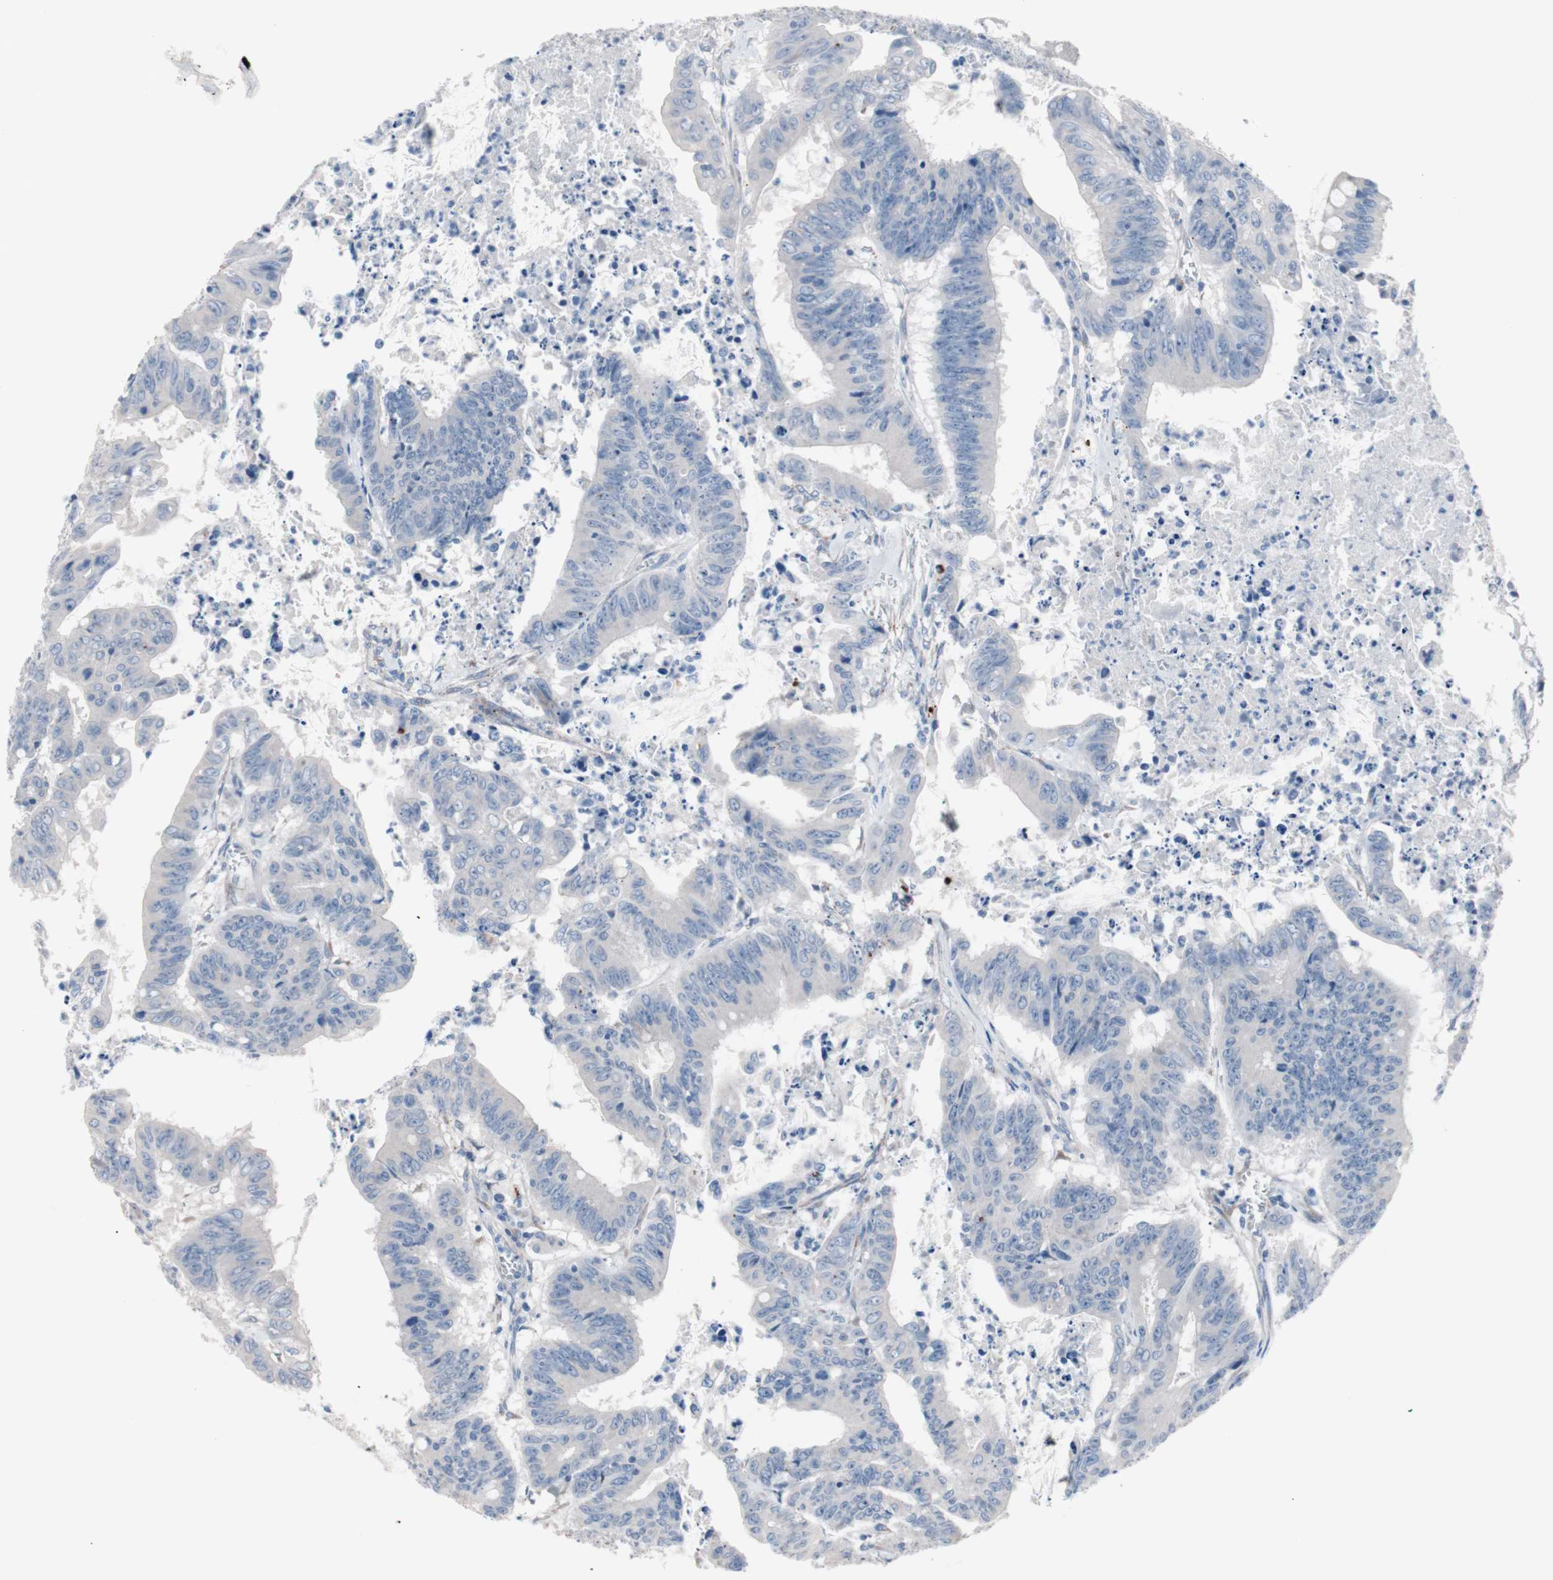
{"staining": {"intensity": "negative", "quantity": "none", "location": "none"}, "tissue": "colorectal cancer", "cell_type": "Tumor cells", "image_type": "cancer", "snomed": [{"axis": "morphology", "description": "Adenocarcinoma, NOS"}, {"axis": "topography", "description": "Colon"}], "caption": "Immunohistochemistry (IHC) histopathology image of colorectal cancer stained for a protein (brown), which reveals no positivity in tumor cells.", "gene": "ULBP1", "patient": {"sex": "male", "age": 45}}